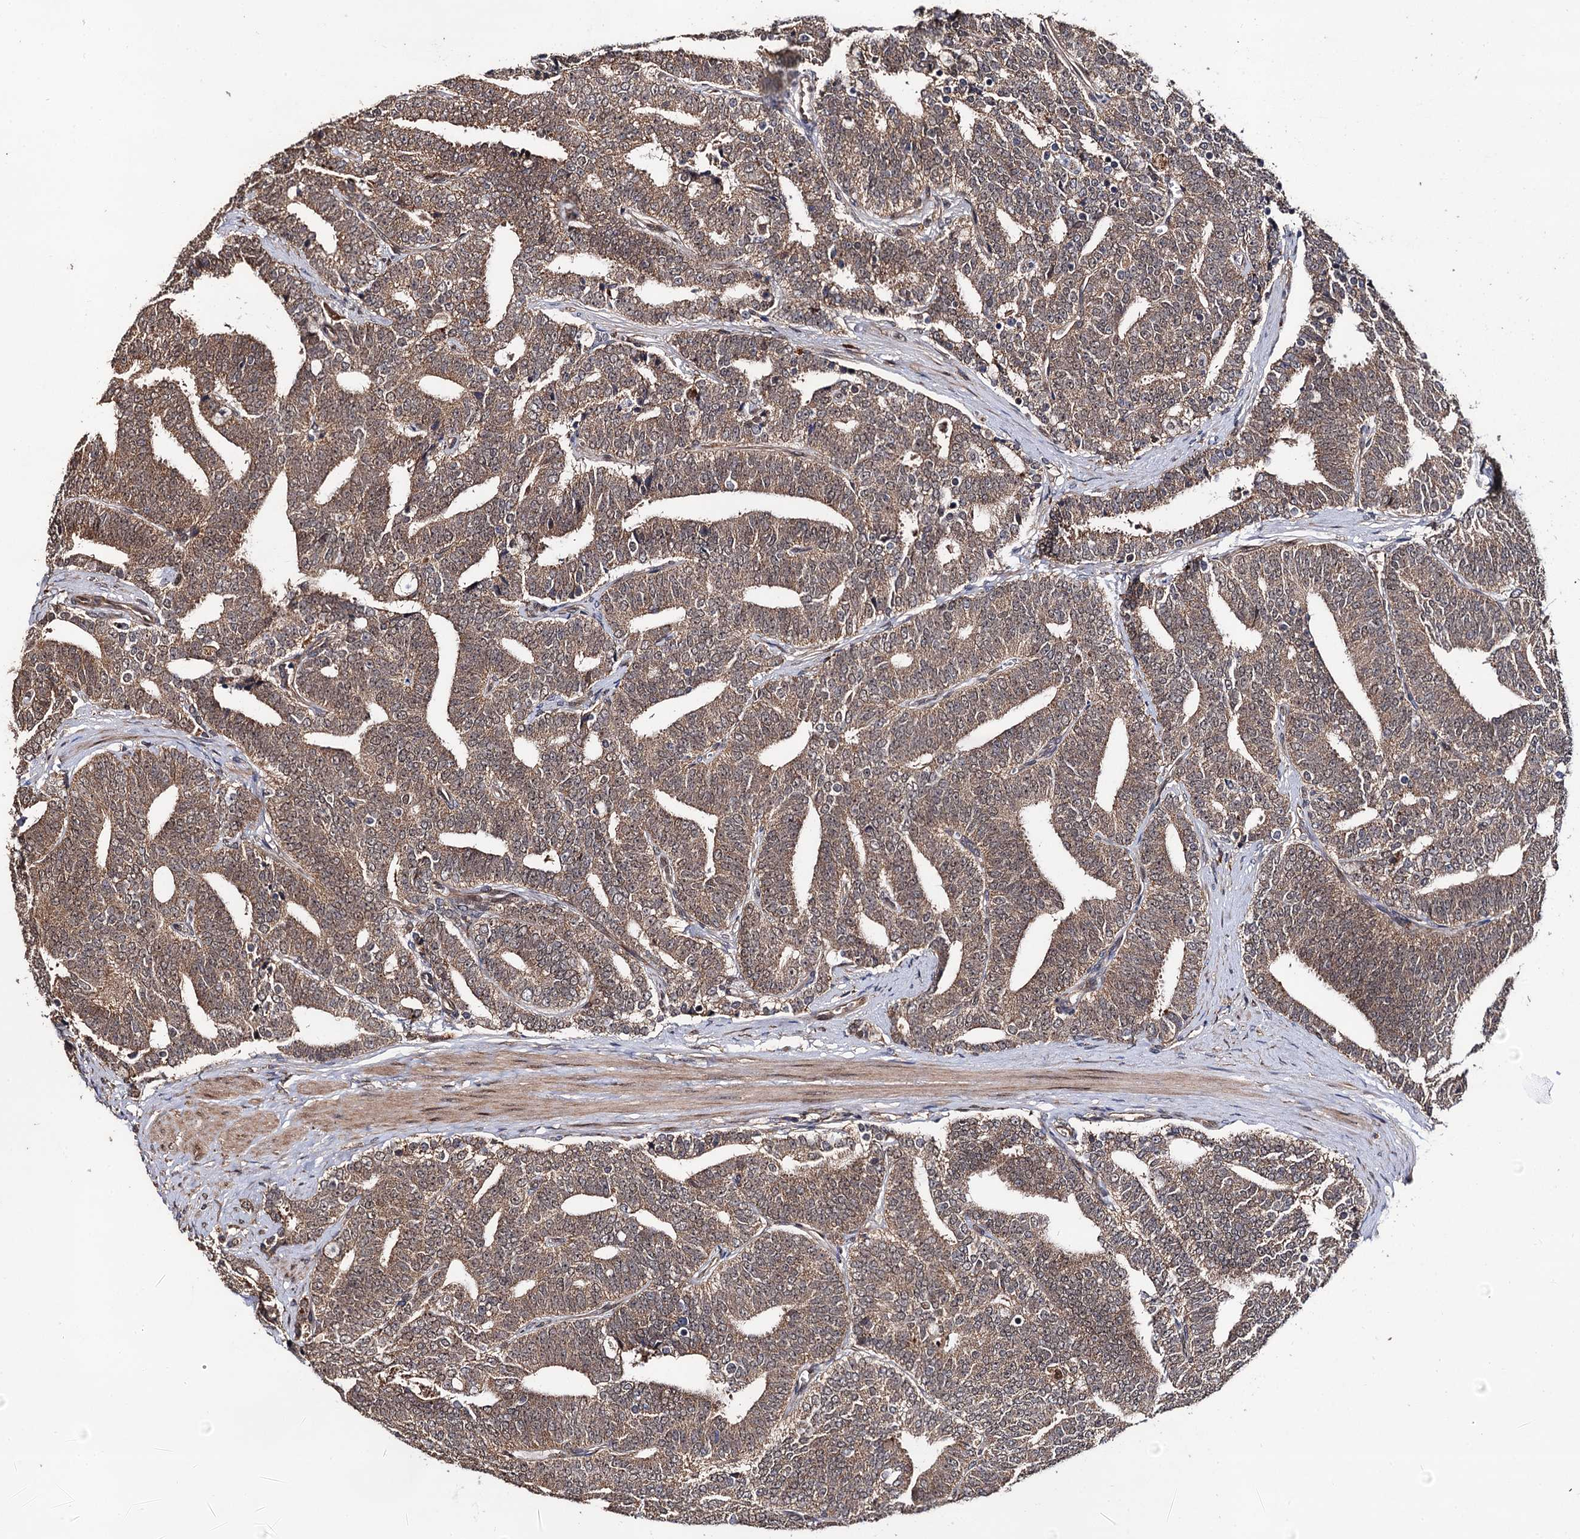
{"staining": {"intensity": "weak", "quantity": ">75%", "location": "cytoplasmic/membranous"}, "tissue": "prostate cancer", "cell_type": "Tumor cells", "image_type": "cancer", "snomed": [{"axis": "morphology", "description": "Adenocarcinoma, High grade"}, {"axis": "topography", "description": "Prostate and seminal vesicle, NOS"}], "caption": "The photomicrograph demonstrates staining of prostate cancer, revealing weak cytoplasmic/membranous protein expression (brown color) within tumor cells.", "gene": "MIER2", "patient": {"sex": "male", "age": 67}}